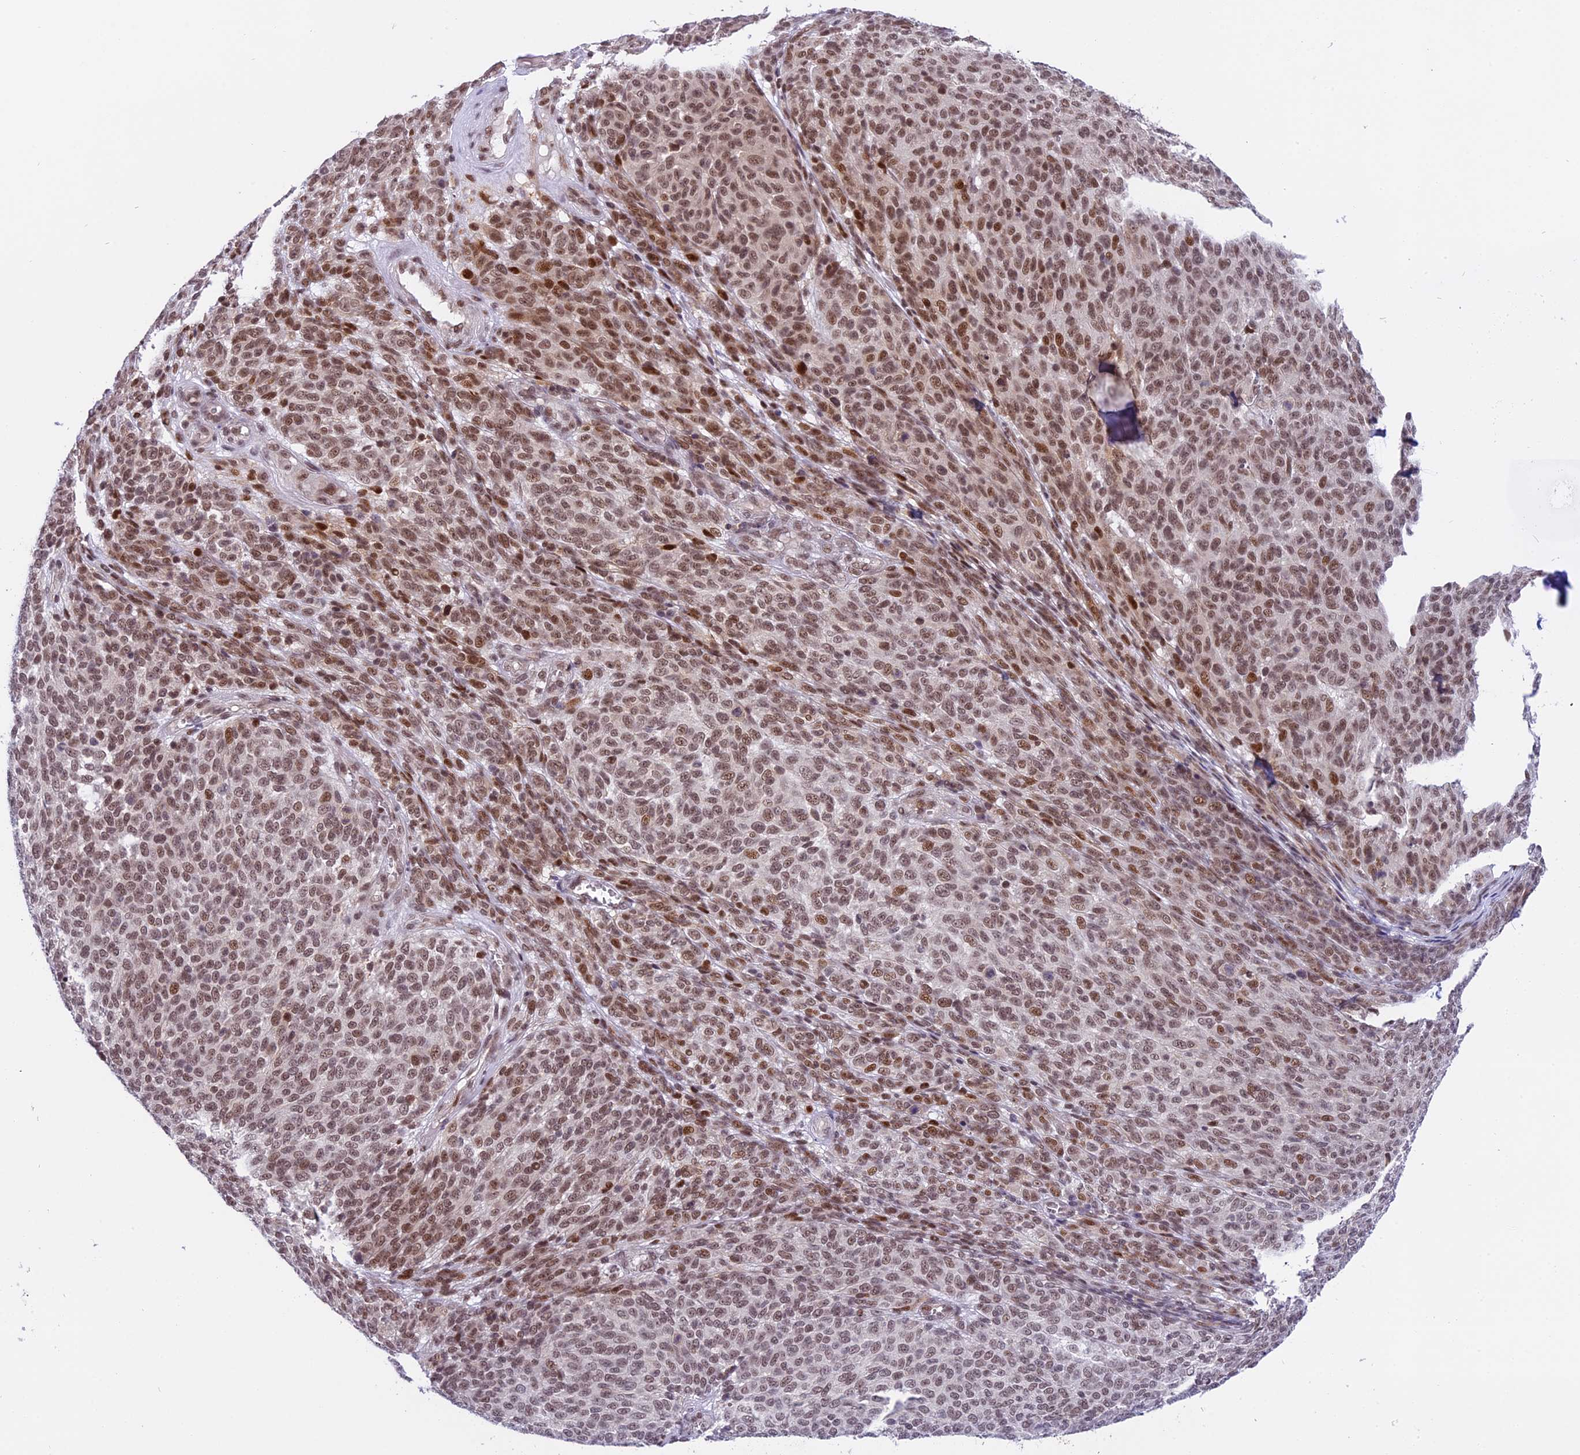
{"staining": {"intensity": "moderate", "quantity": ">75%", "location": "nuclear"}, "tissue": "melanoma", "cell_type": "Tumor cells", "image_type": "cancer", "snomed": [{"axis": "morphology", "description": "Malignant melanoma, NOS"}, {"axis": "topography", "description": "Skin"}], "caption": "Immunohistochemical staining of human melanoma exhibits moderate nuclear protein expression in approximately >75% of tumor cells.", "gene": "TADA3", "patient": {"sex": "male", "age": 49}}